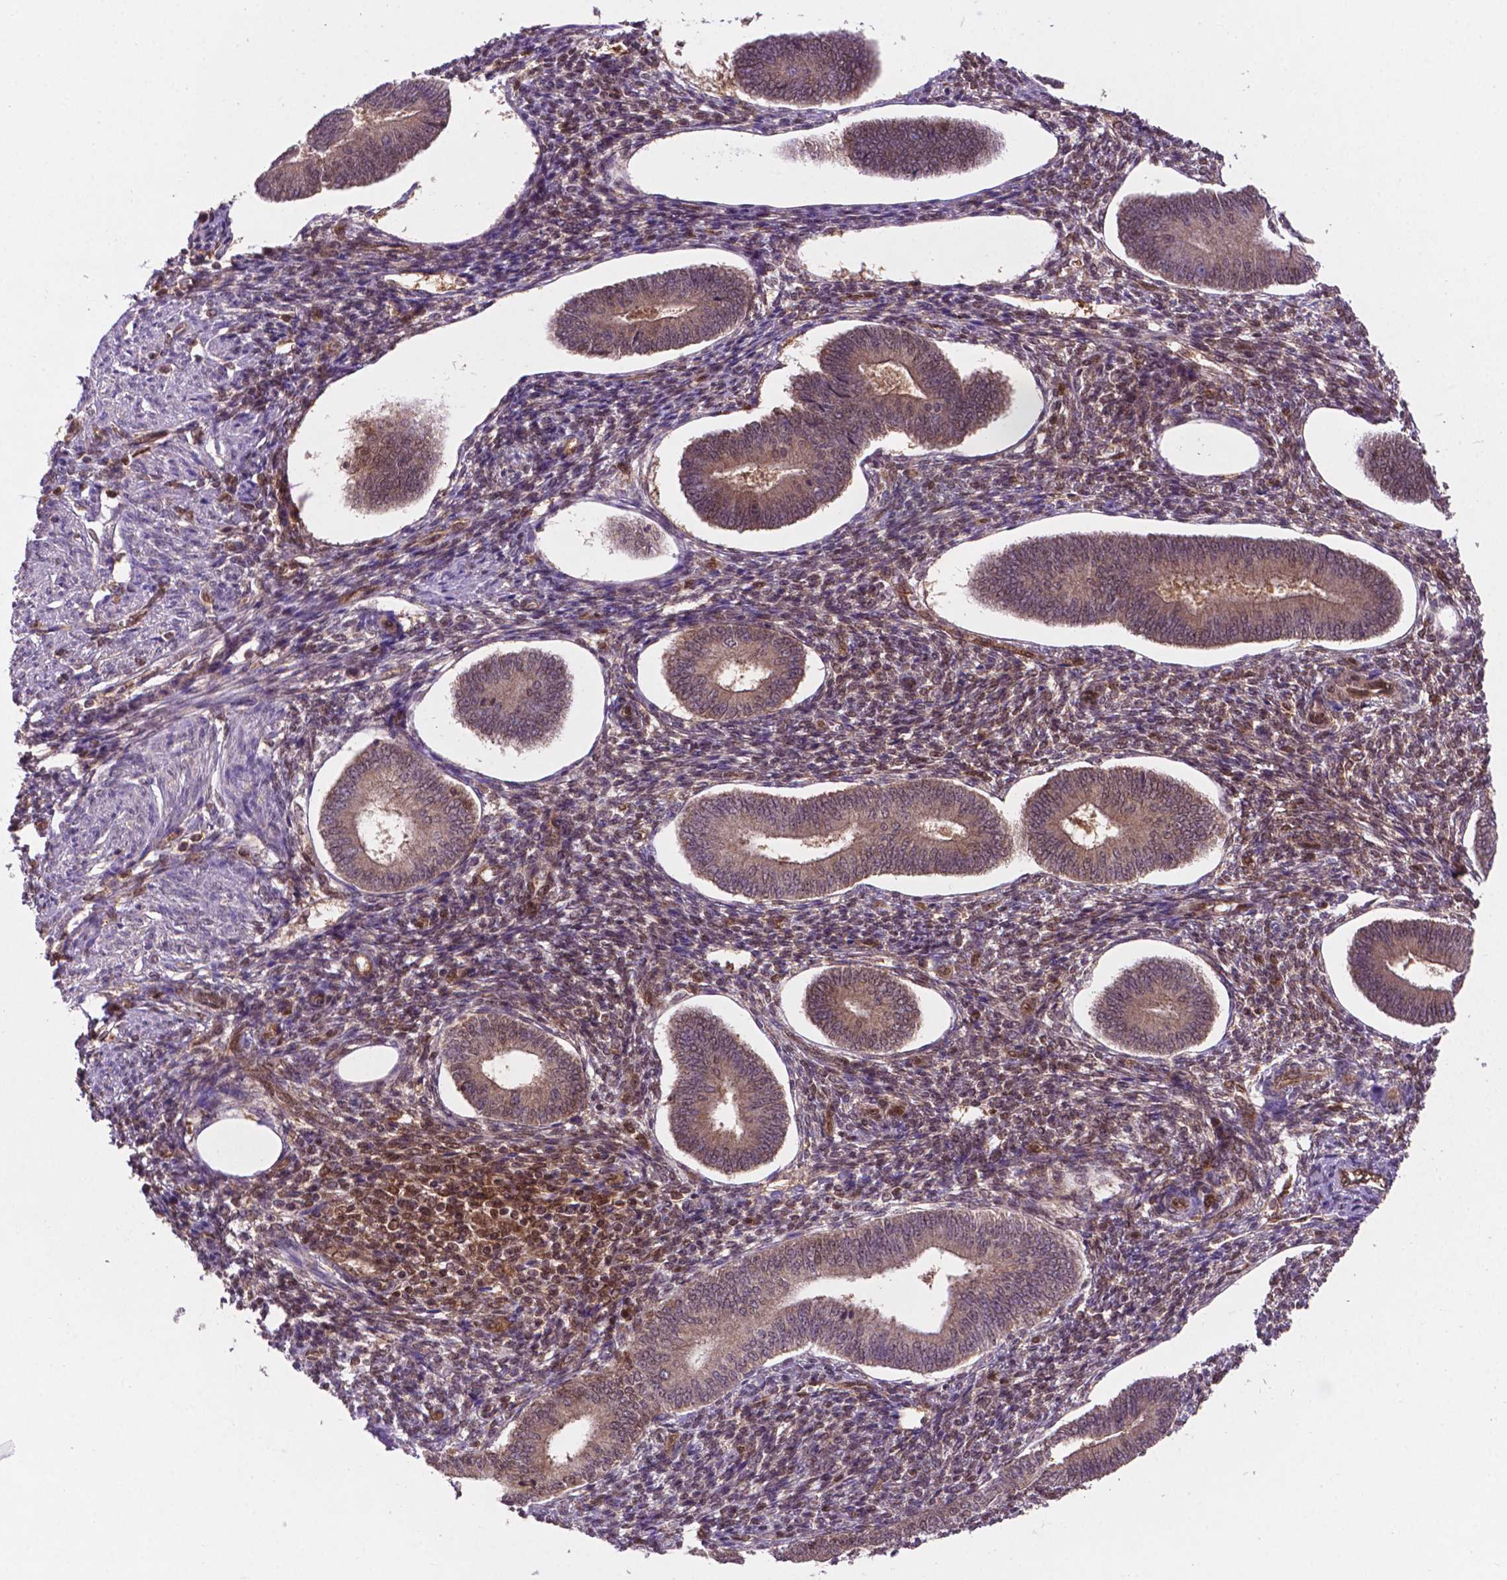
{"staining": {"intensity": "moderate", "quantity": "25%-75%", "location": "cytoplasmic/membranous,nuclear"}, "tissue": "endometrium", "cell_type": "Cells in endometrial stroma", "image_type": "normal", "snomed": [{"axis": "morphology", "description": "Normal tissue, NOS"}, {"axis": "topography", "description": "Endometrium"}], "caption": "Immunohistochemical staining of normal endometrium reveals moderate cytoplasmic/membranous,nuclear protein positivity in approximately 25%-75% of cells in endometrial stroma.", "gene": "UBE2L6", "patient": {"sex": "female", "age": 42}}